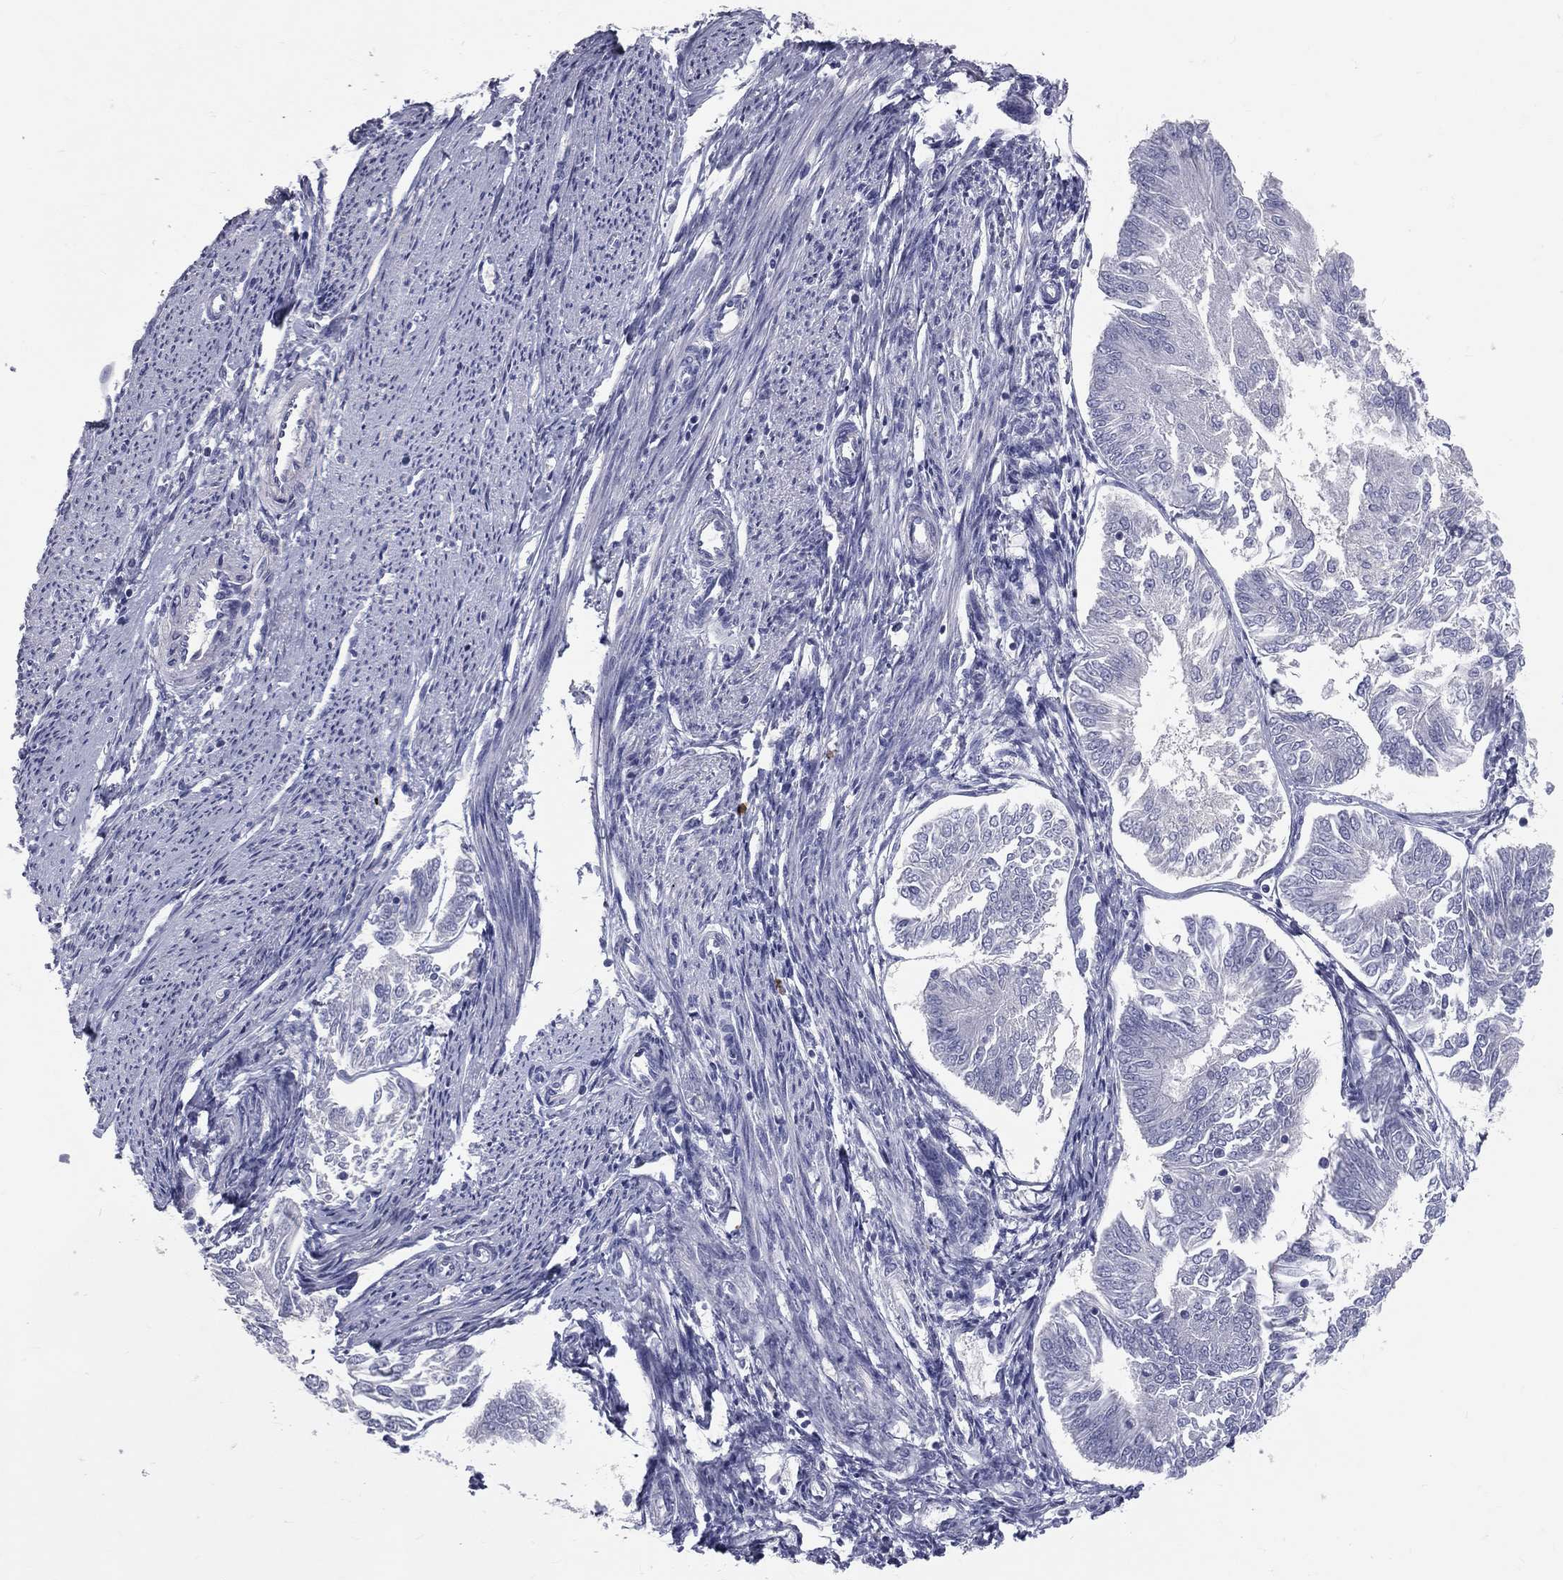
{"staining": {"intensity": "negative", "quantity": "none", "location": "none"}, "tissue": "endometrial cancer", "cell_type": "Tumor cells", "image_type": "cancer", "snomed": [{"axis": "morphology", "description": "Adenocarcinoma, NOS"}, {"axis": "topography", "description": "Endometrium"}], "caption": "This is a micrograph of immunohistochemistry (IHC) staining of endometrial cancer (adenocarcinoma), which shows no staining in tumor cells.", "gene": "TFPI2", "patient": {"sex": "female", "age": 58}}